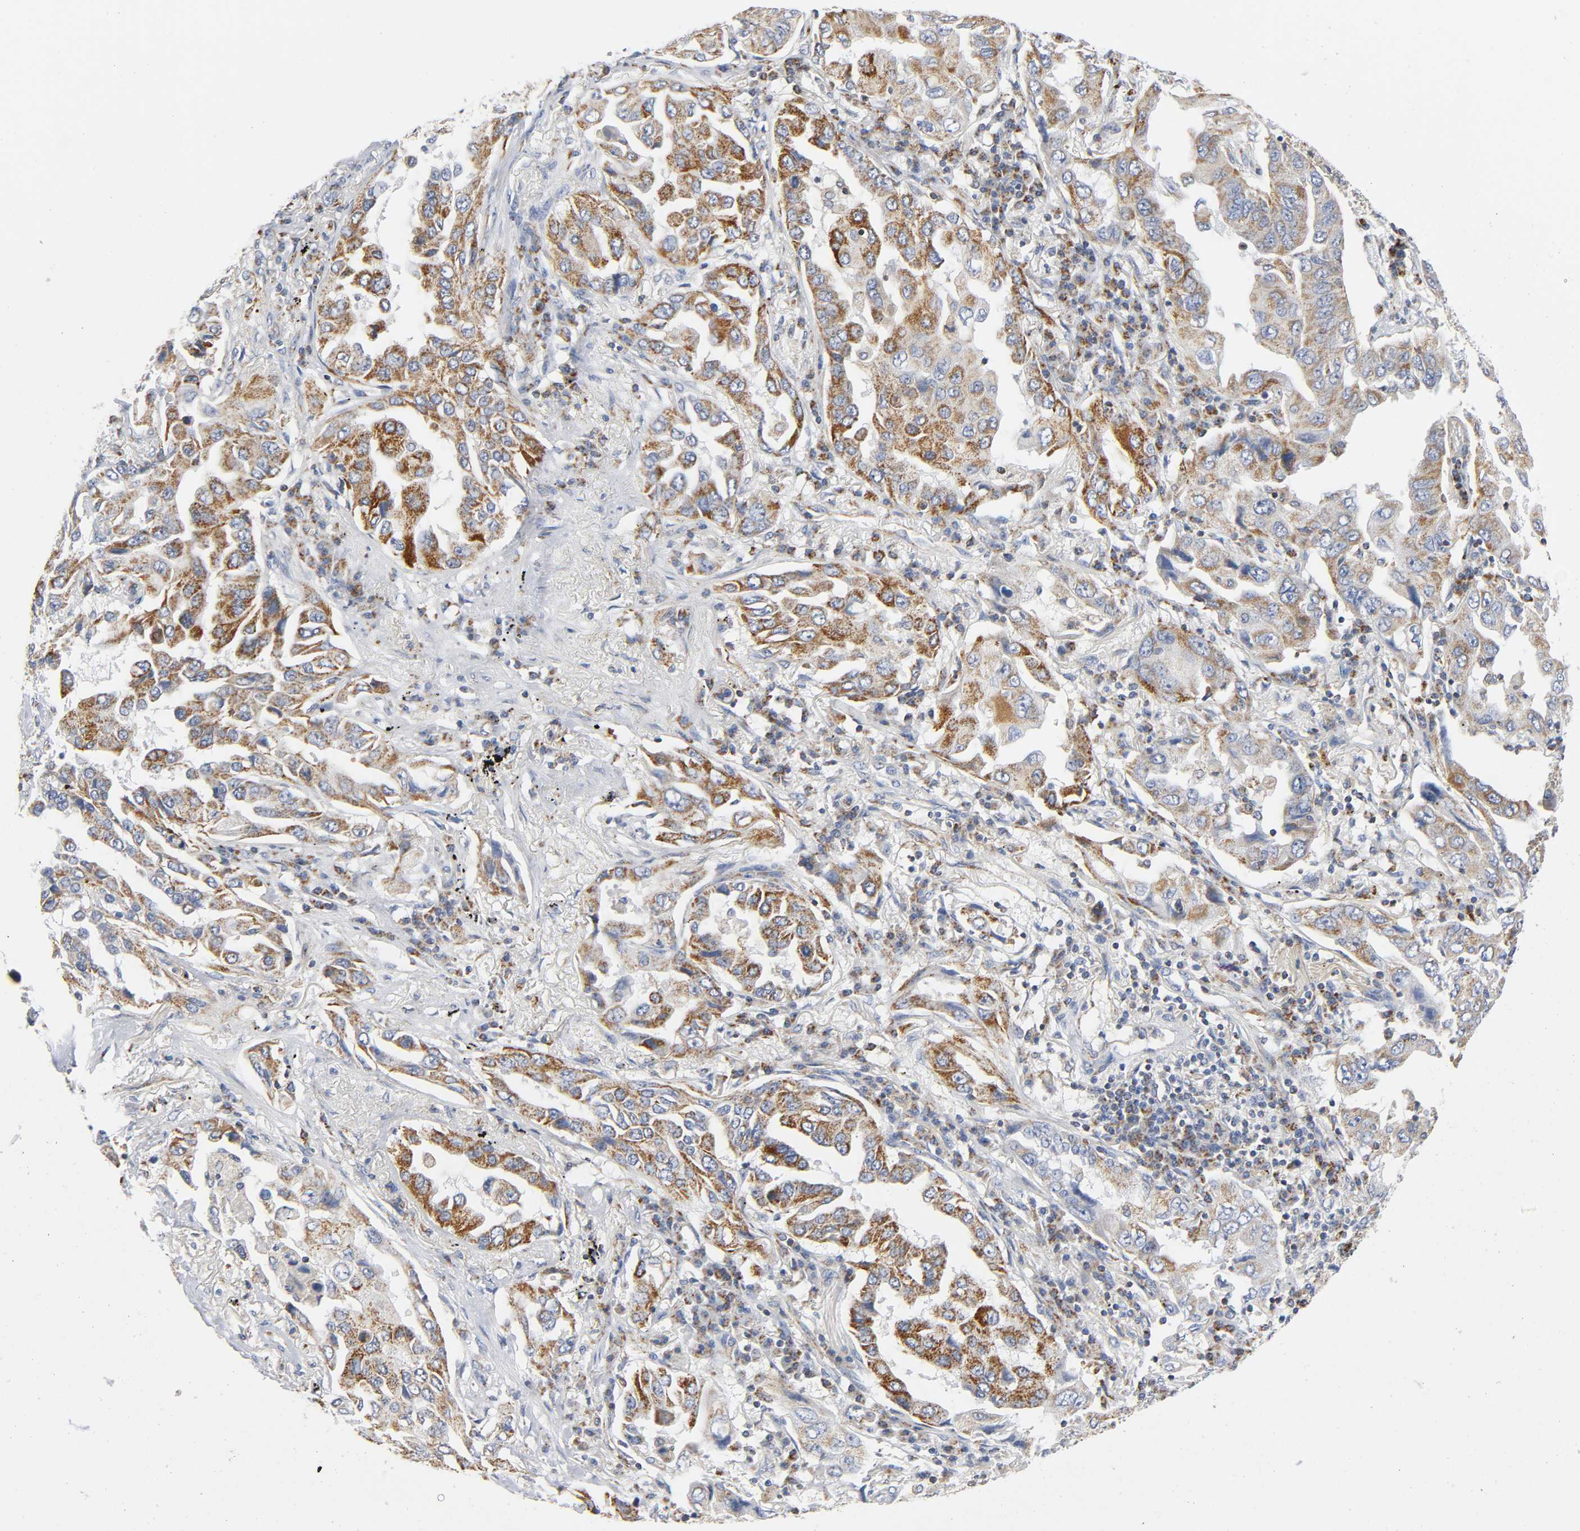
{"staining": {"intensity": "strong", "quantity": ">75%", "location": "cytoplasmic/membranous"}, "tissue": "lung cancer", "cell_type": "Tumor cells", "image_type": "cancer", "snomed": [{"axis": "morphology", "description": "Adenocarcinoma, NOS"}, {"axis": "topography", "description": "Lung"}], "caption": "Human lung cancer (adenocarcinoma) stained with a brown dye shows strong cytoplasmic/membranous positive positivity in approximately >75% of tumor cells.", "gene": "BAK1", "patient": {"sex": "female", "age": 65}}